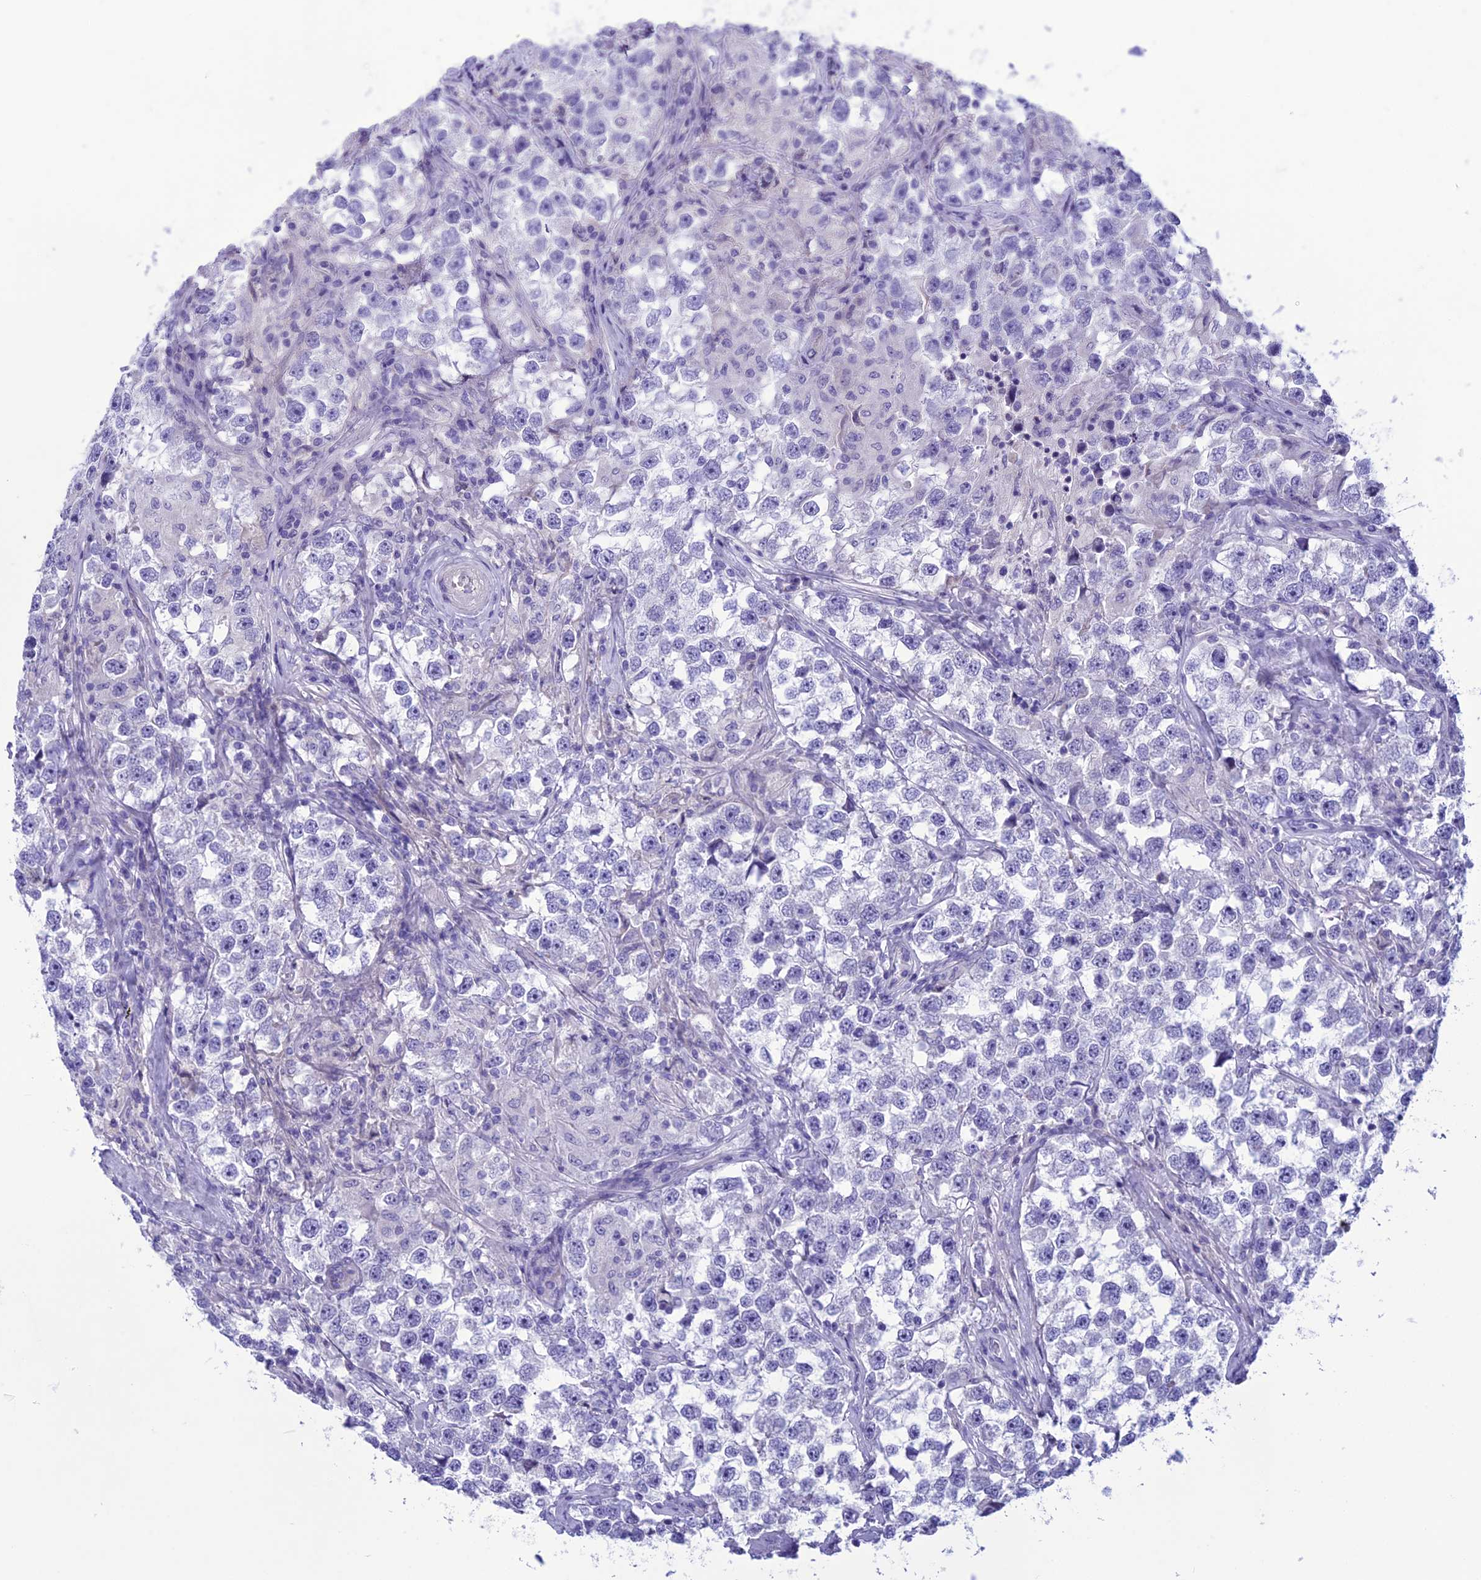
{"staining": {"intensity": "negative", "quantity": "none", "location": "none"}, "tissue": "testis cancer", "cell_type": "Tumor cells", "image_type": "cancer", "snomed": [{"axis": "morphology", "description": "Seminoma, NOS"}, {"axis": "topography", "description": "Testis"}], "caption": "IHC histopathology image of neoplastic tissue: testis cancer (seminoma) stained with DAB (3,3'-diaminobenzidine) shows no significant protein staining in tumor cells.", "gene": "BBS2", "patient": {"sex": "male", "age": 46}}